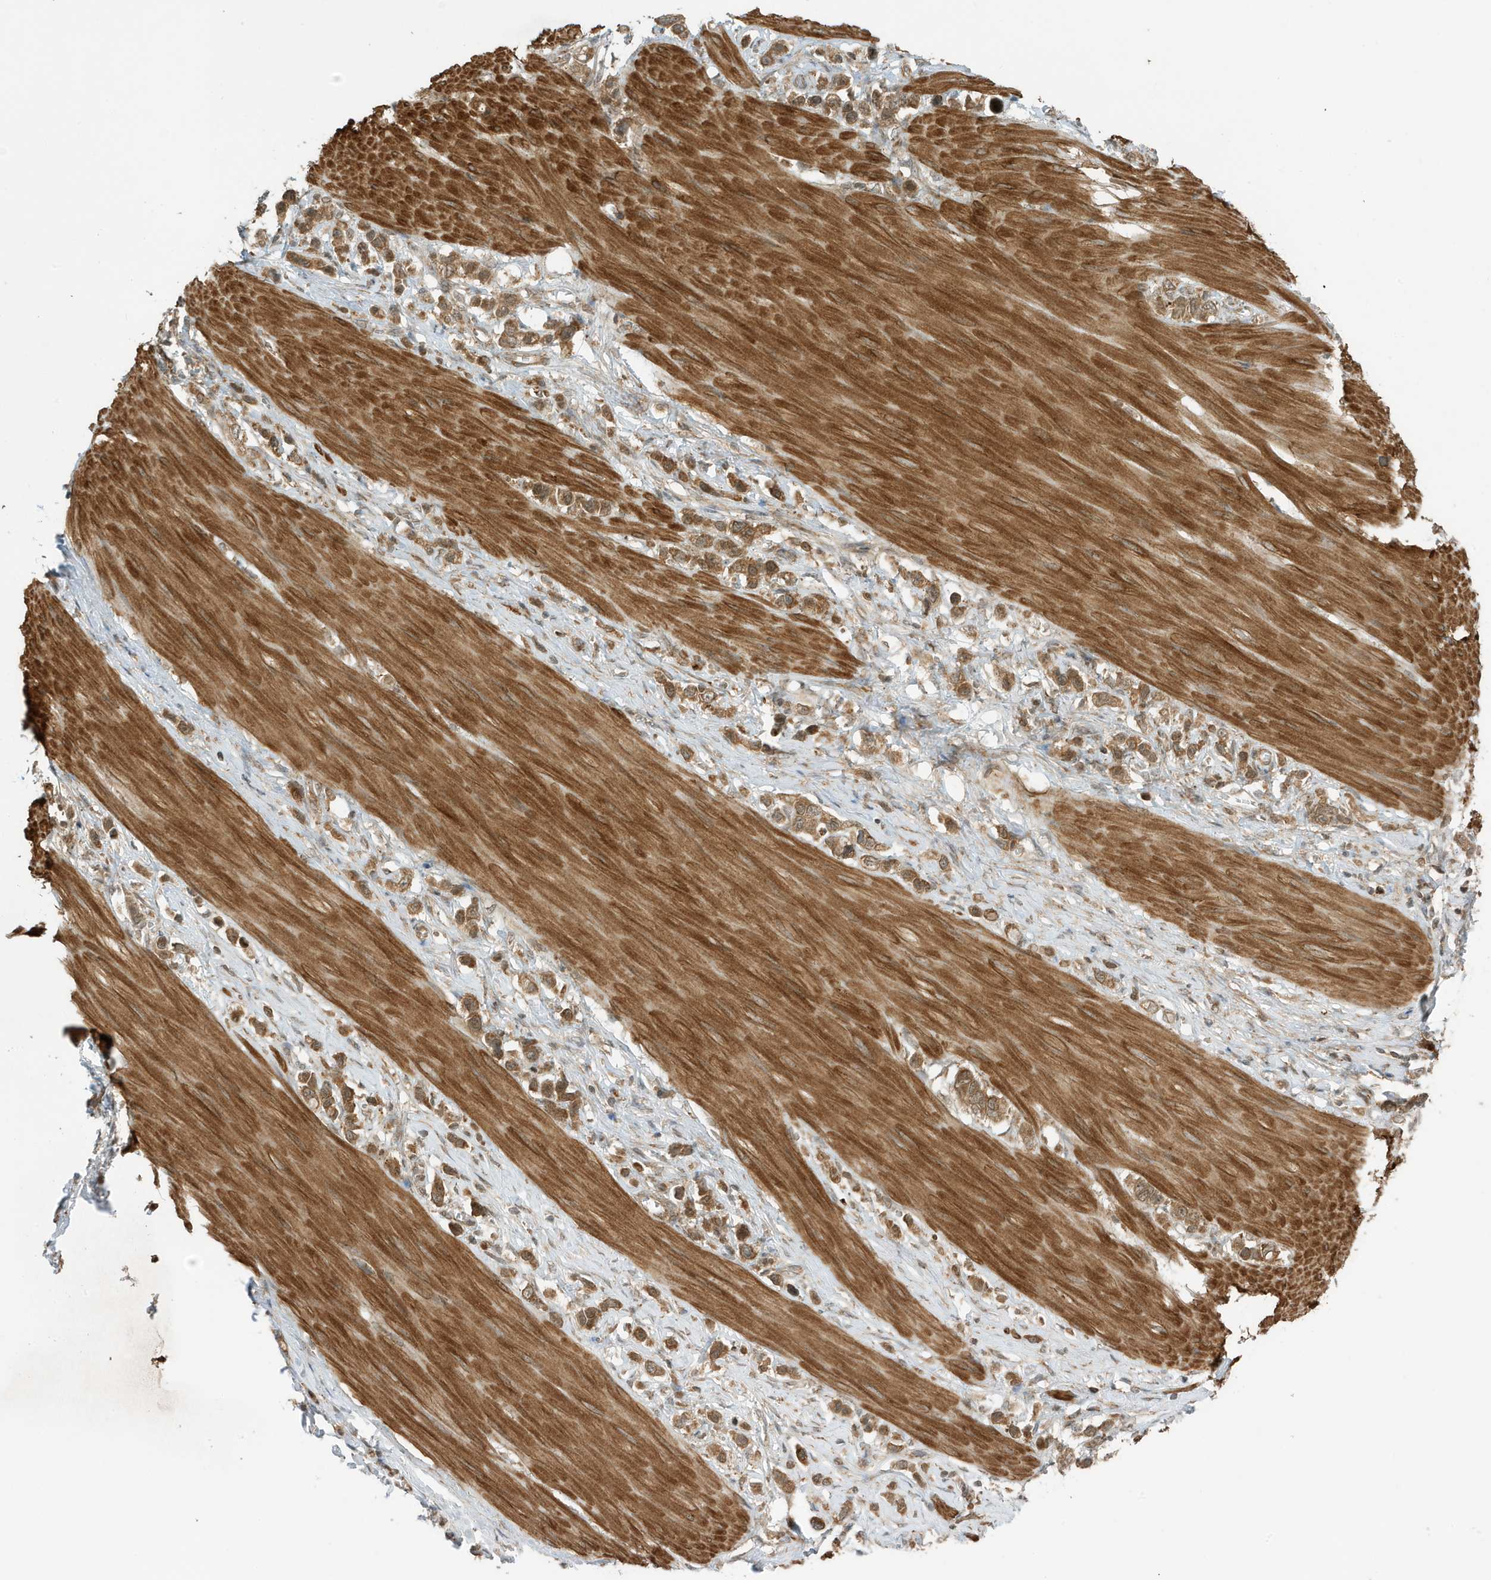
{"staining": {"intensity": "moderate", "quantity": ">75%", "location": "cytoplasmic/membranous"}, "tissue": "stomach cancer", "cell_type": "Tumor cells", "image_type": "cancer", "snomed": [{"axis": "morphology", "description": "Adenocarcinoma, NOS"}, {"axis": "topography", "description": "Stomach"}], "caption": "This histopathology image demonstrates stomach cancer (adenocarcinoma) stained with immunohistochemistry to label a protein in brown. The cytoplasmic/membranous of tumor cells show moderate positivity for the protein. Nuclei are counter-stained blue.", "gene": "DHX36", "patient": {"sex": "female", "age": 65}}